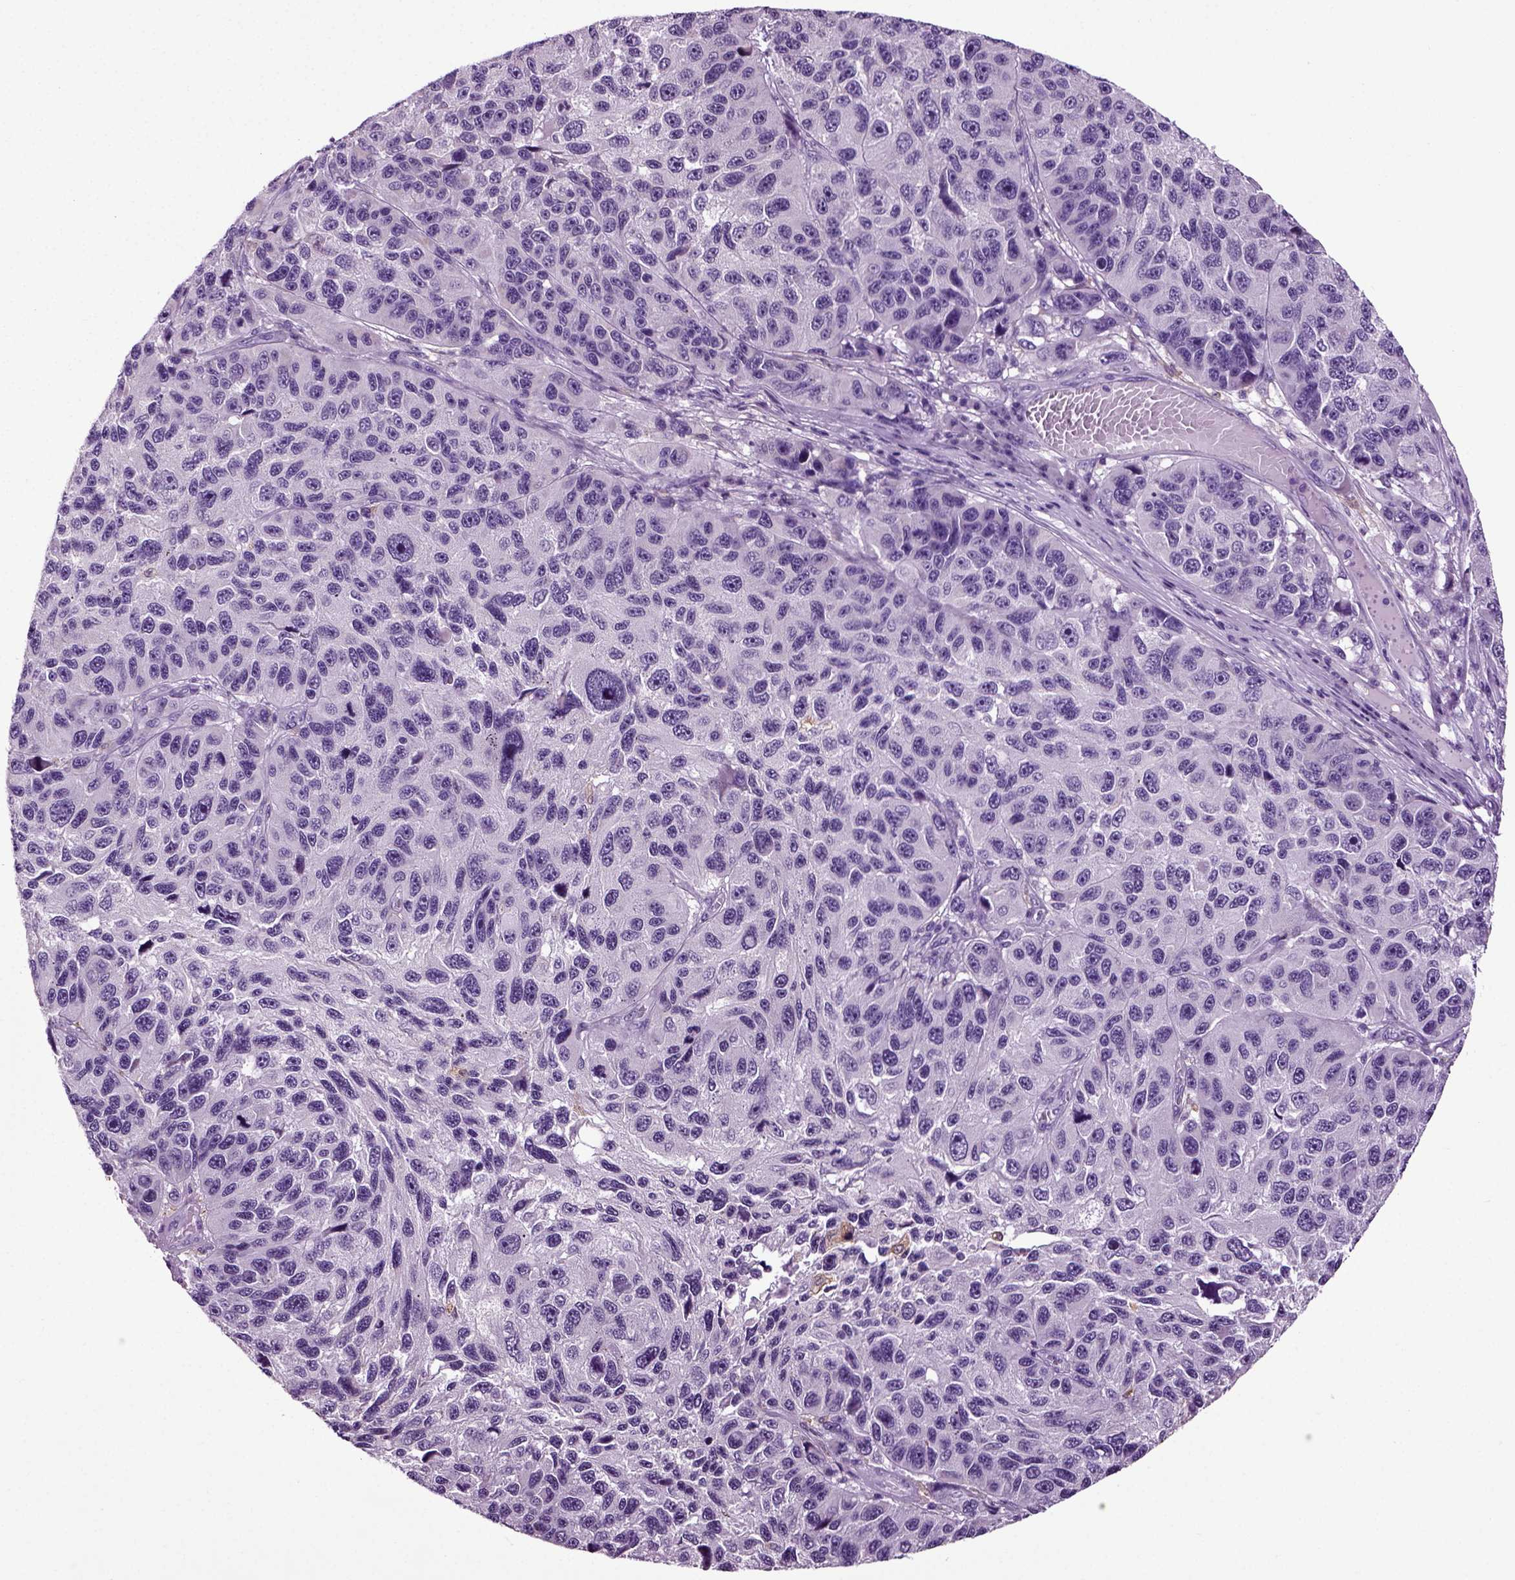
{"staining": {"intensity": "negative", "quantity": "none", "location": "none"}, "tissue": "melanoma", "cell_type": "Tumor cells", "image_type": "cancer", "snomed": [{"axis": "morphology", "description": "Malignant melanoma, NOS"}, {"axis": "topography", "description": "Skin"}], "caption": "Immunohistochemical staining of human melanoma exhibits no significant staining in tumor cells. Brightfield microscopy of IHC stained with DAB (brown) and hematoxylin (blue), captured at high magnification.", "gene": "DNAH10", "patient": {"sex": "male", "age": 53}}